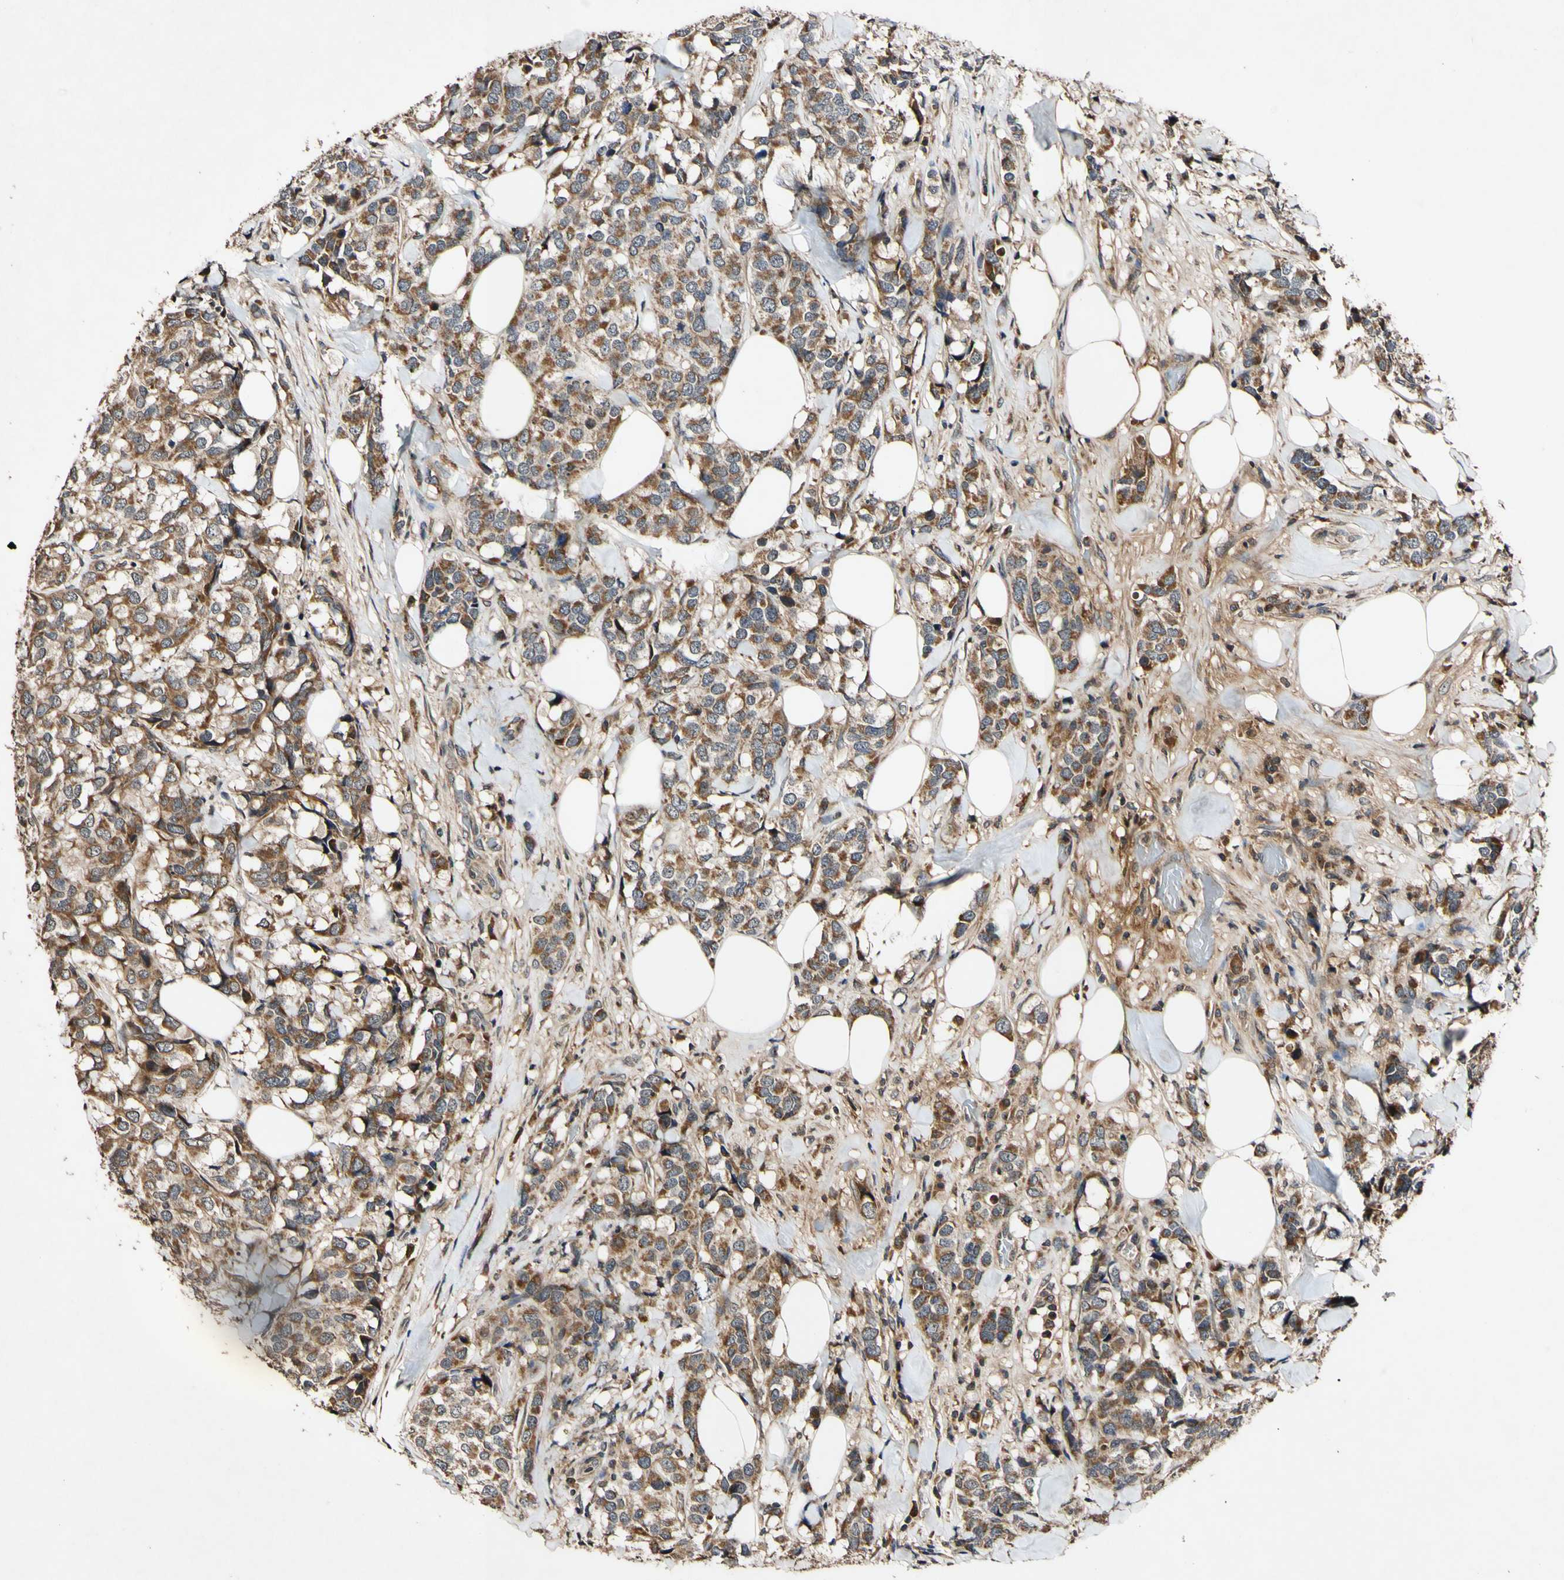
{"staining": {"intensity": "moderate", "quantity": ">75%", "location": "cytoplasmic/membranous"}, "tissue": "breast cancer", "cell_type": "Tumor cells", "image_type": "cancer", "snomed": [{"axis": "morphology", "description": "Lobular carcinoma"}, {"axis": "topography", "description": "Breast"}], "caption": "Brown immunohistochemical staining in human breast lobular carcinoma shows moderate cytoplasmic/membranous positivity in about >75% of tumor cells.", "gene": "PLAT", "patient": {"sex": "female", "age": 59}}